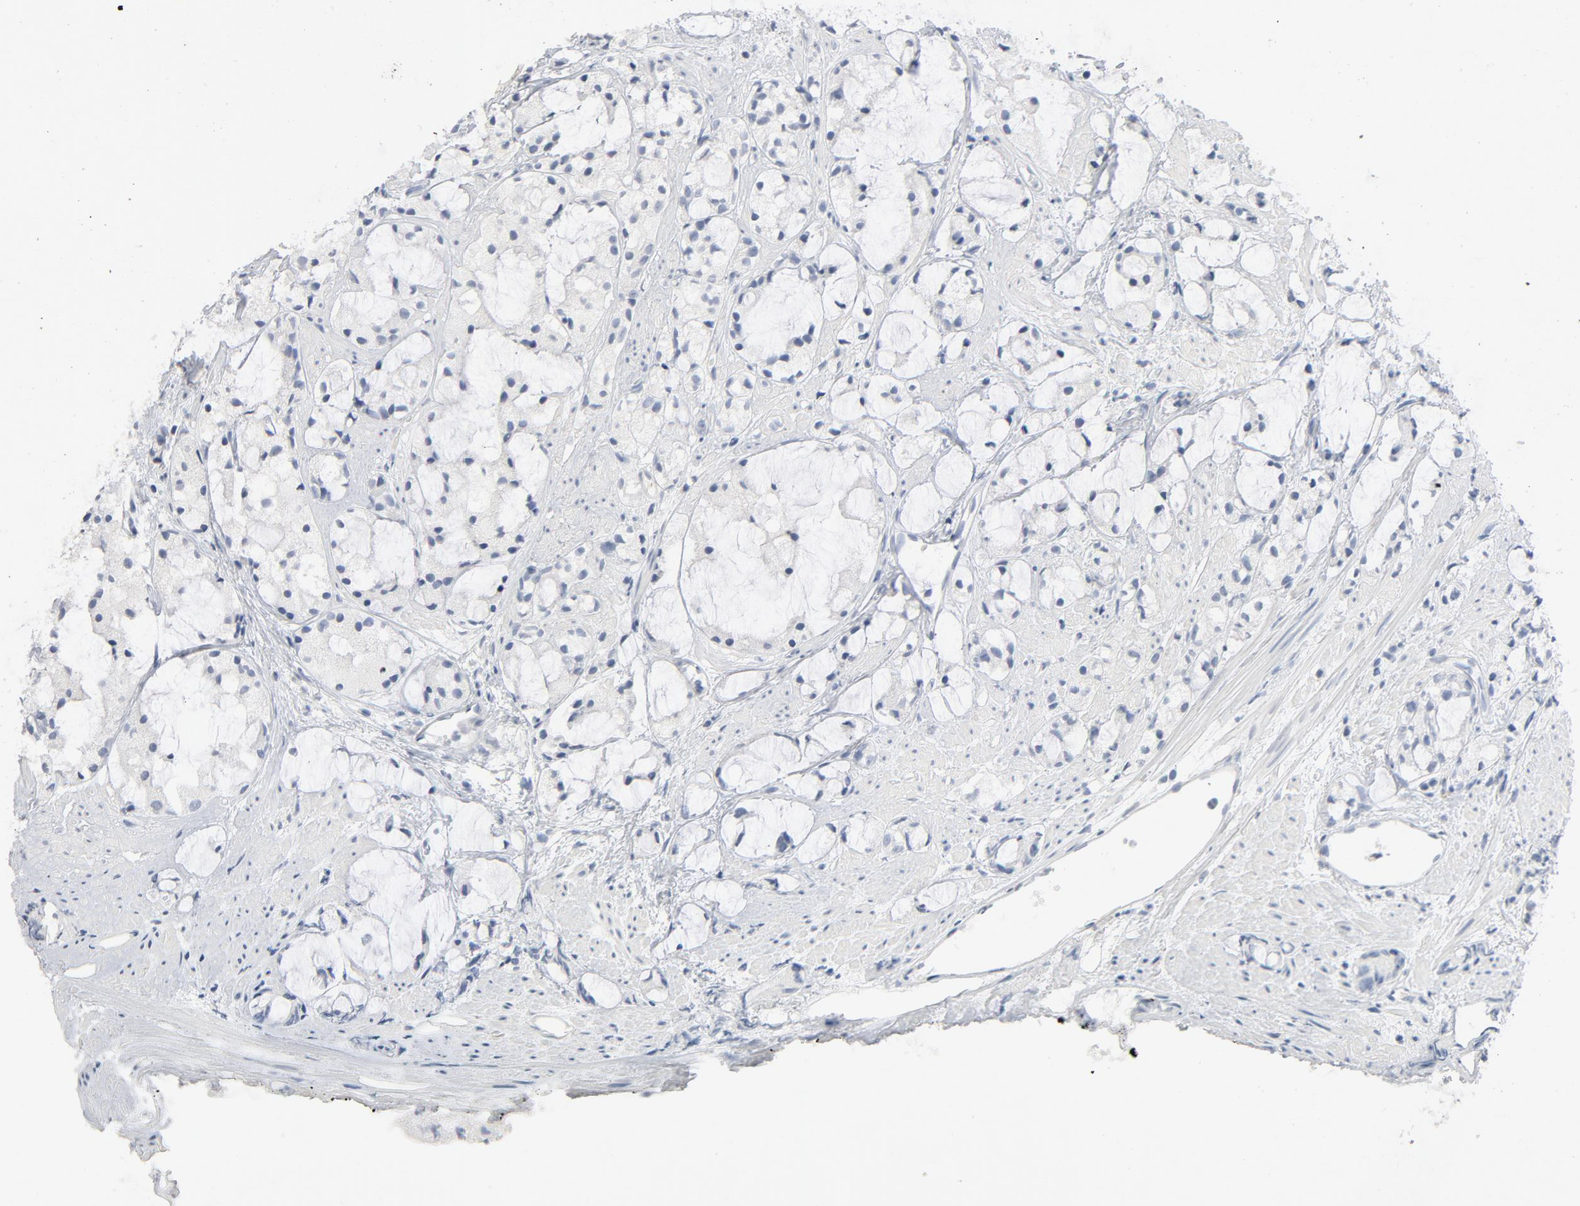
{"staining": {"intensity": "negative", "quantity": "none", "location": "none"}, "tissue": "prostate cancer", "cell_type": "Tumor cells", "image_type": "cancer", "snomed": [{"axis": "morphology", "description": "Adenocarcinoma, High grade"}, {"axis": "topography", "description": "Prostate"}], "caption": "Immunohistochemistry (IHC) micrograph of human prostate high-grade adenocarcinoma stained for a protein (brown), which exhibits no staining in tumor cells. (Immunohistochemistry, brightfield microscopy, high magnification).", "gene": "ZCCHC13", "patient": {"sex": "male", "age": 85}}